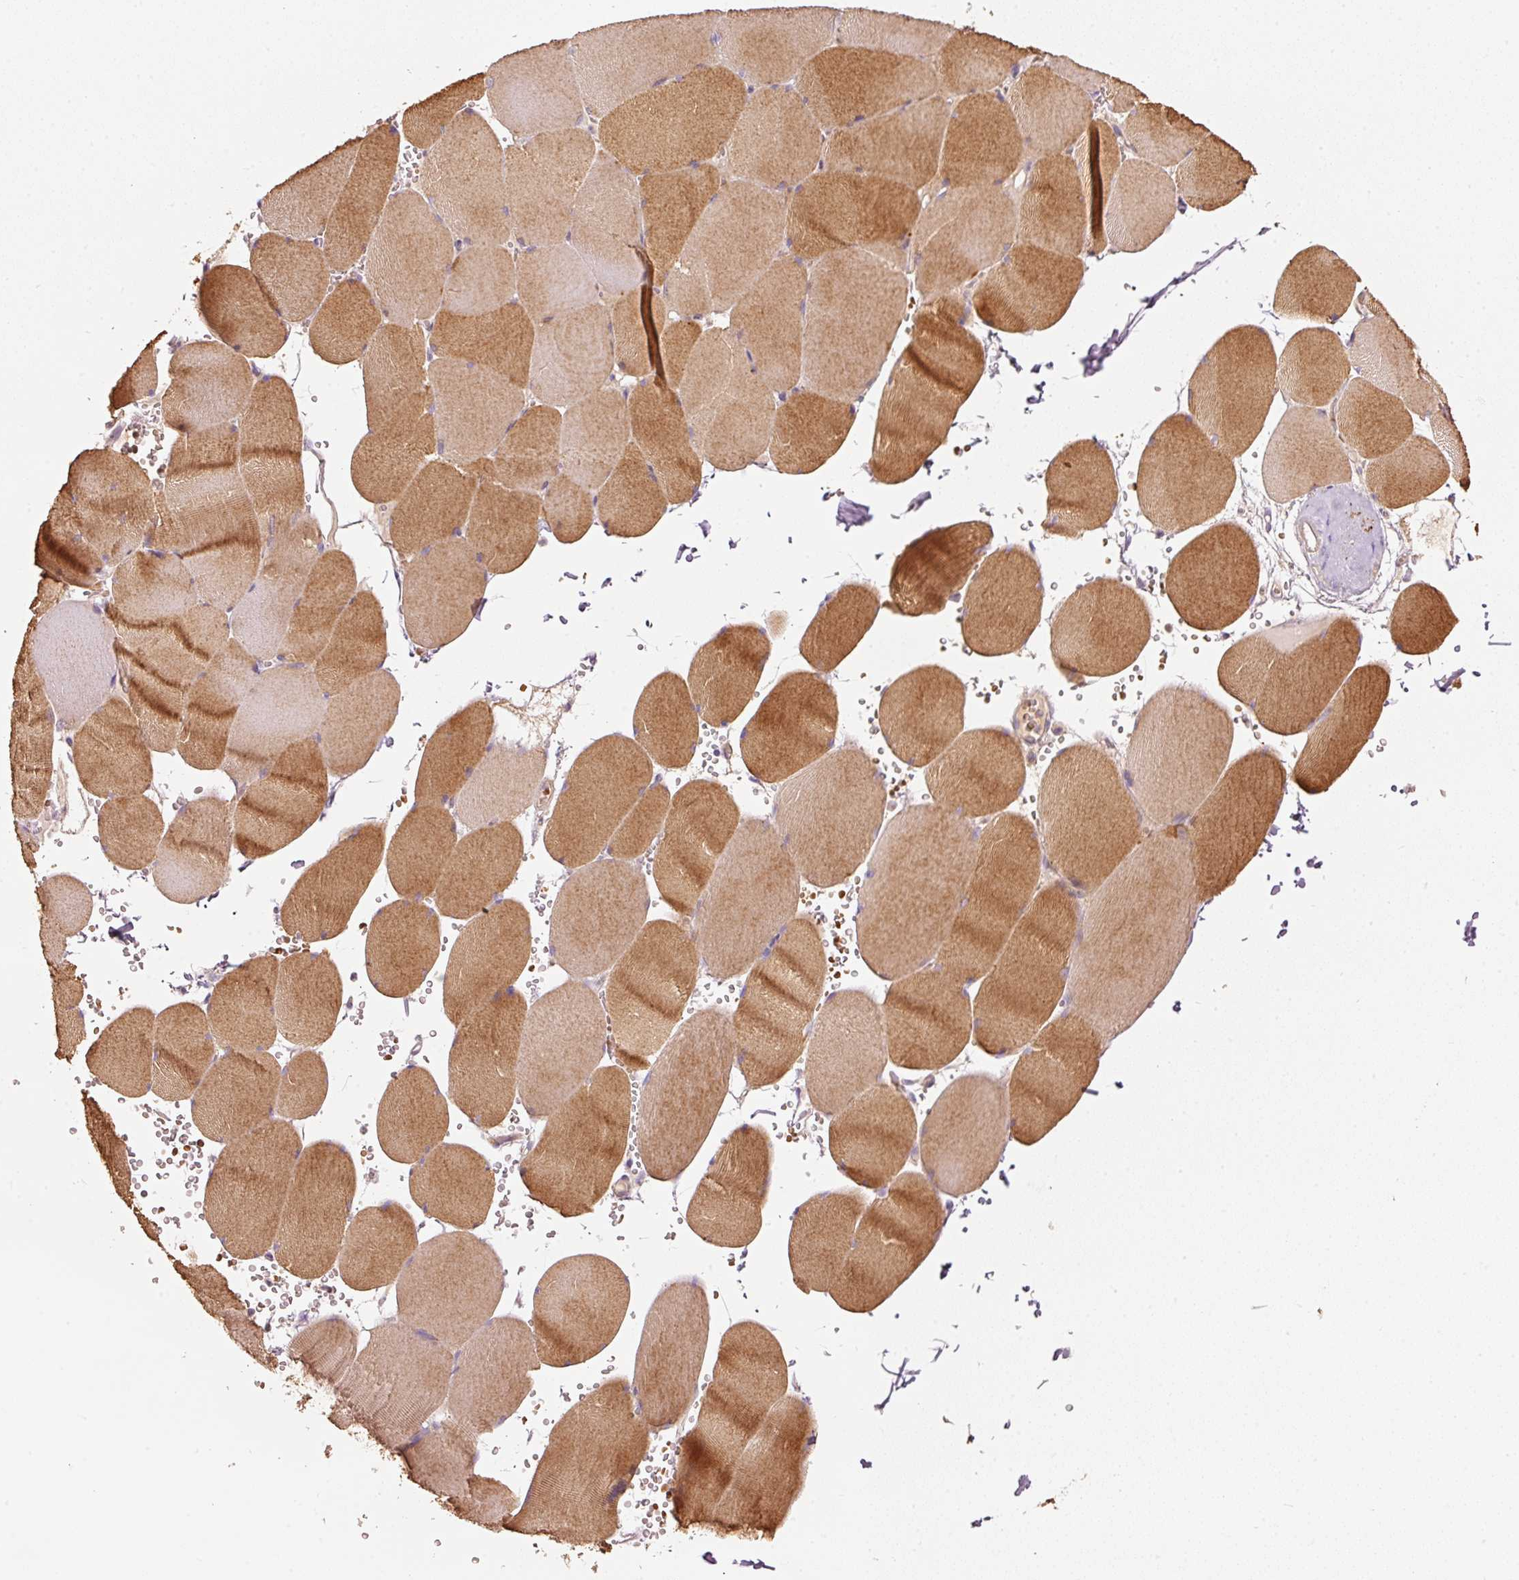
{"staining": {"intensity": "moderate", "quantity": ">75%", "location": "cytoplasmic/membranous"}, "tissue": "skeletal muscle", "cell_type": "Myocytes", "image_type": "normal", "snomed": [{"axis": "morphology", "description": "Normal tissue, NOS"}, {"axis": "topography", "description": "Skeletal muscle"}, {"axis": "topography", "description": "Head-Neck"}], "caption": "This is a histology image of immunohistochemistry (IHC) staining of benign skeletal muscle, which shows moderate expression in the cytoplasmic/membranous of myocytes.", "gene": "KLHL21", "patient": {"sex": "male", "age": 66}}